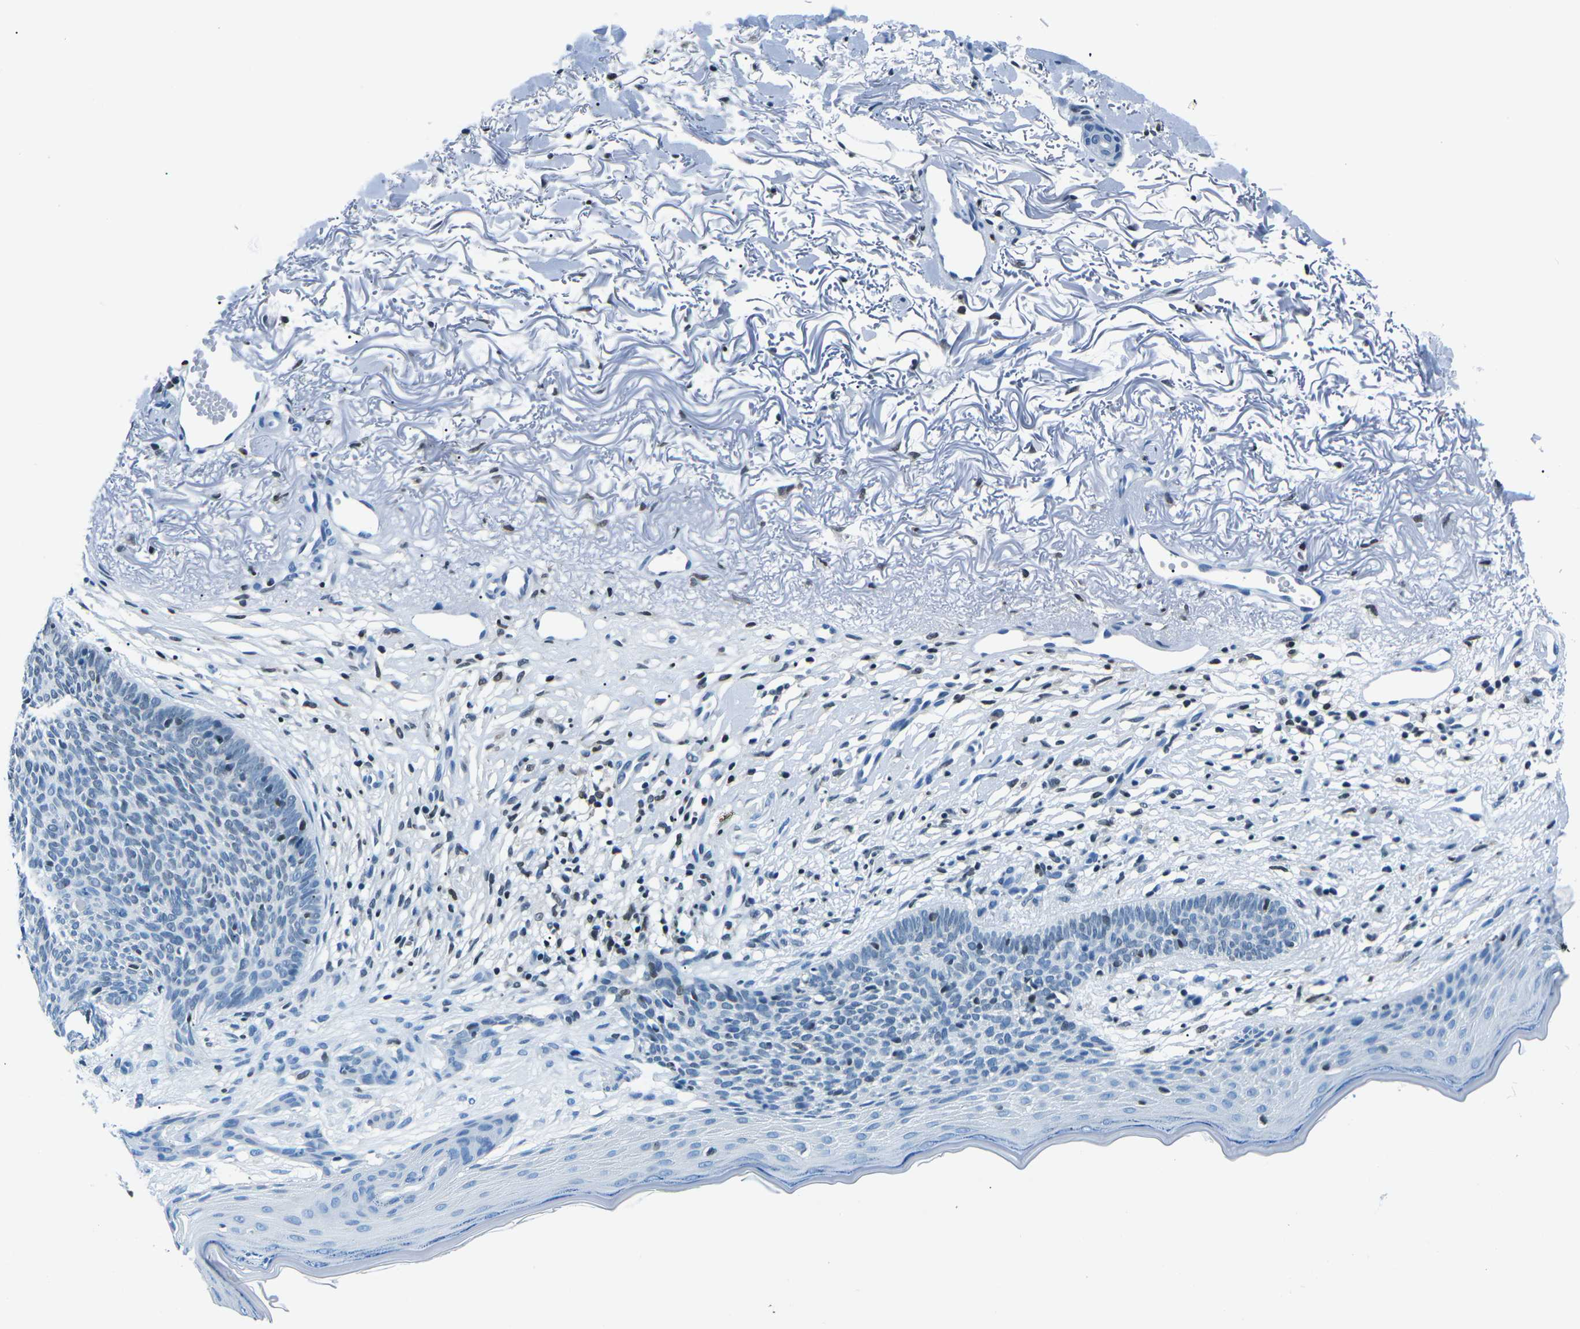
{"staining": {"intensity": "negative", "quantity": "none", "location": "none"}, "tissue": "skin cancer", "cell_type": "Tumor cells", "image_type": "cancer", "snomed": [{"axis": "morphology", "description": "Normal tissue, NOS"}, {"axis": "morphology", "description": "Basal cell carcinoma"}, {"axis": "topography", "description": "Skin"}], "caption": "DAB immunohistochemical staining of skin cancer reveals no significant positivity in tumor cells.", "gene": "CELF2", "patient": {"sex": "female", "age": 70}}